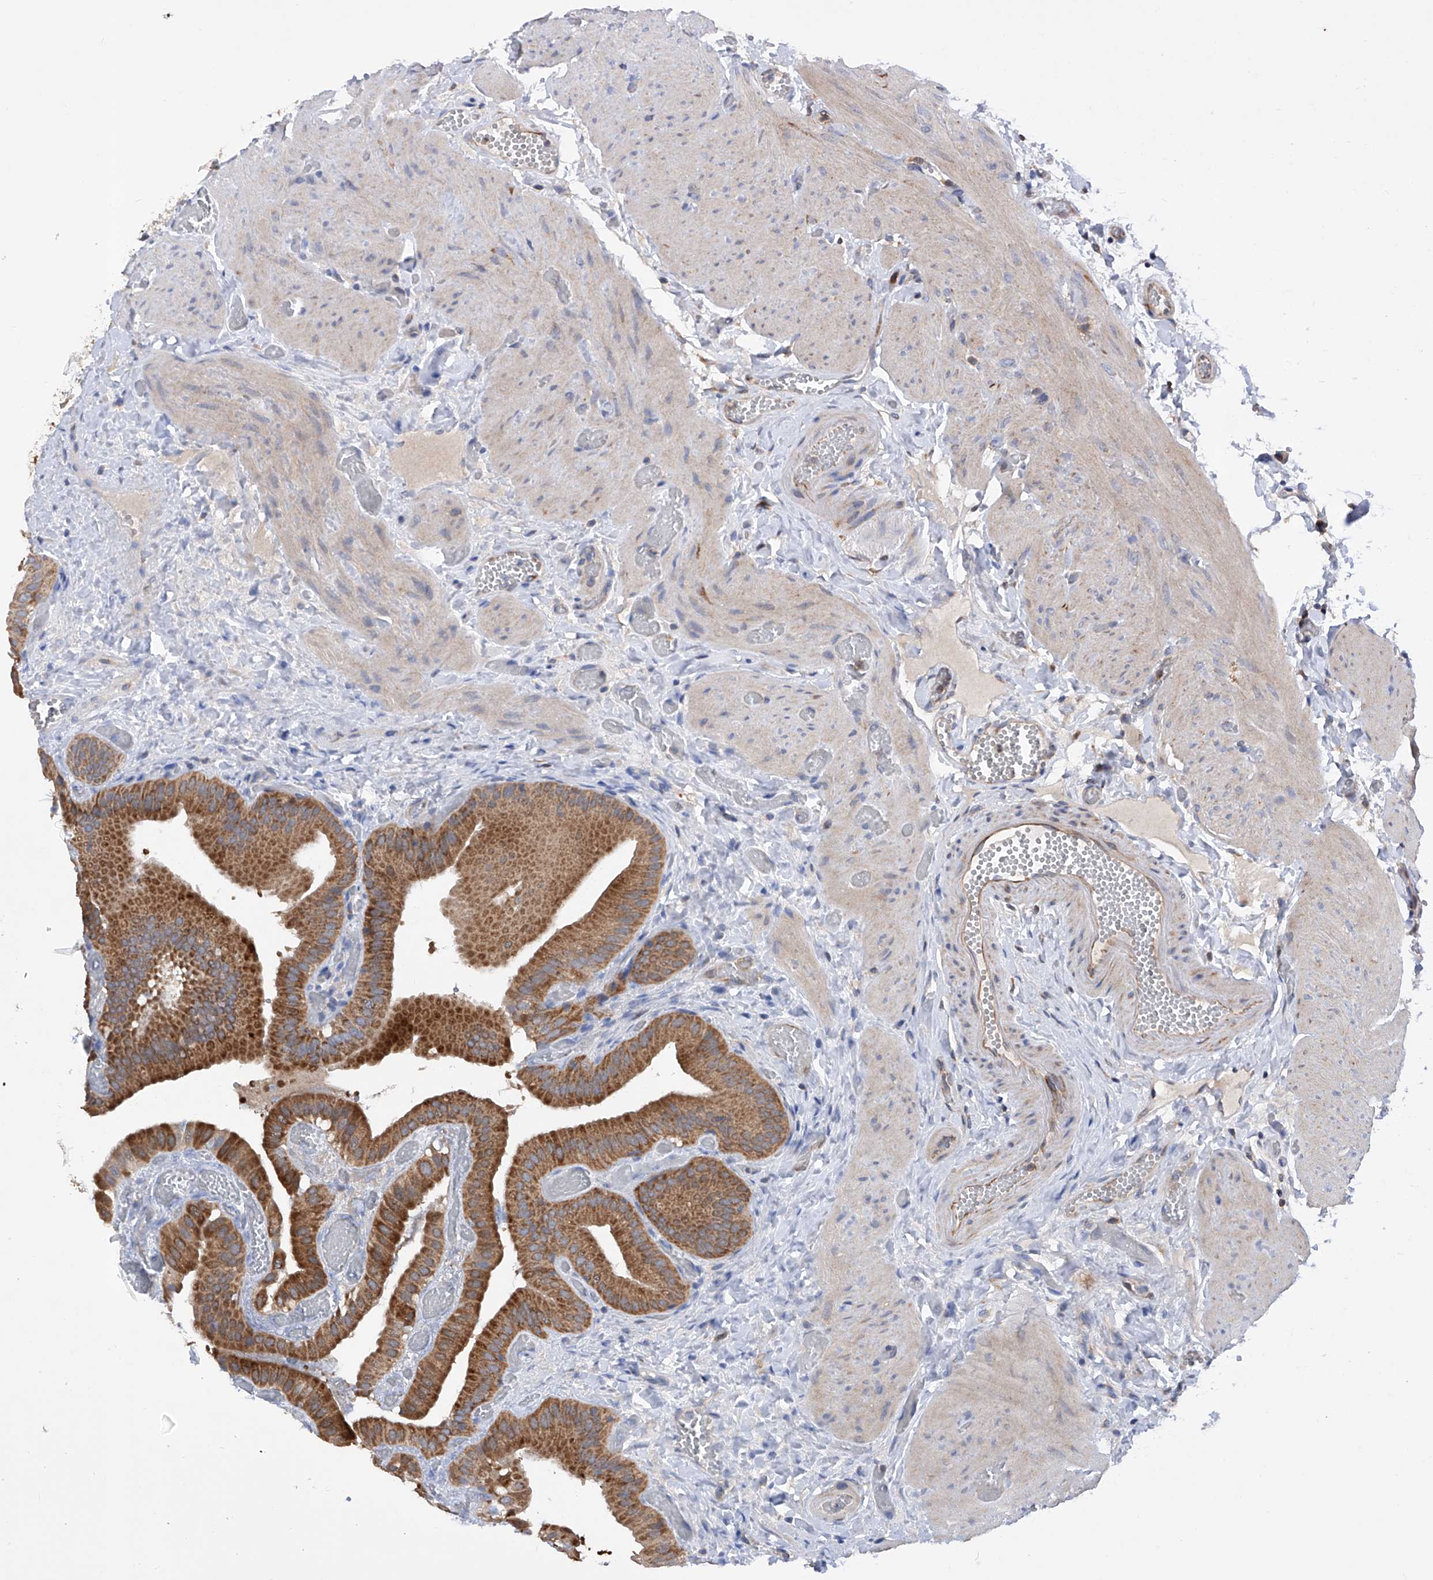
{"staining": {"intensity": "moderate", "quantity": ">75%", "location": "cytoplasmic/membranous"}, "tissue": "gallbladder", "cell_type": "Glandular cells", "image_type": "normal", "snomed": [{"axis": "morphology", "description": "Normal tissue, NOS"}, {"axis": "topography", "description": "Gallbladder"}], "caption": "Glandular cells reveal medium levels of moderate cytoplasmic/membranous positivity in approximately >75% of cells in unremarkable gallbladder.", "gene": "SPATA20", "patient": {"sex": "female", "age": 64}}